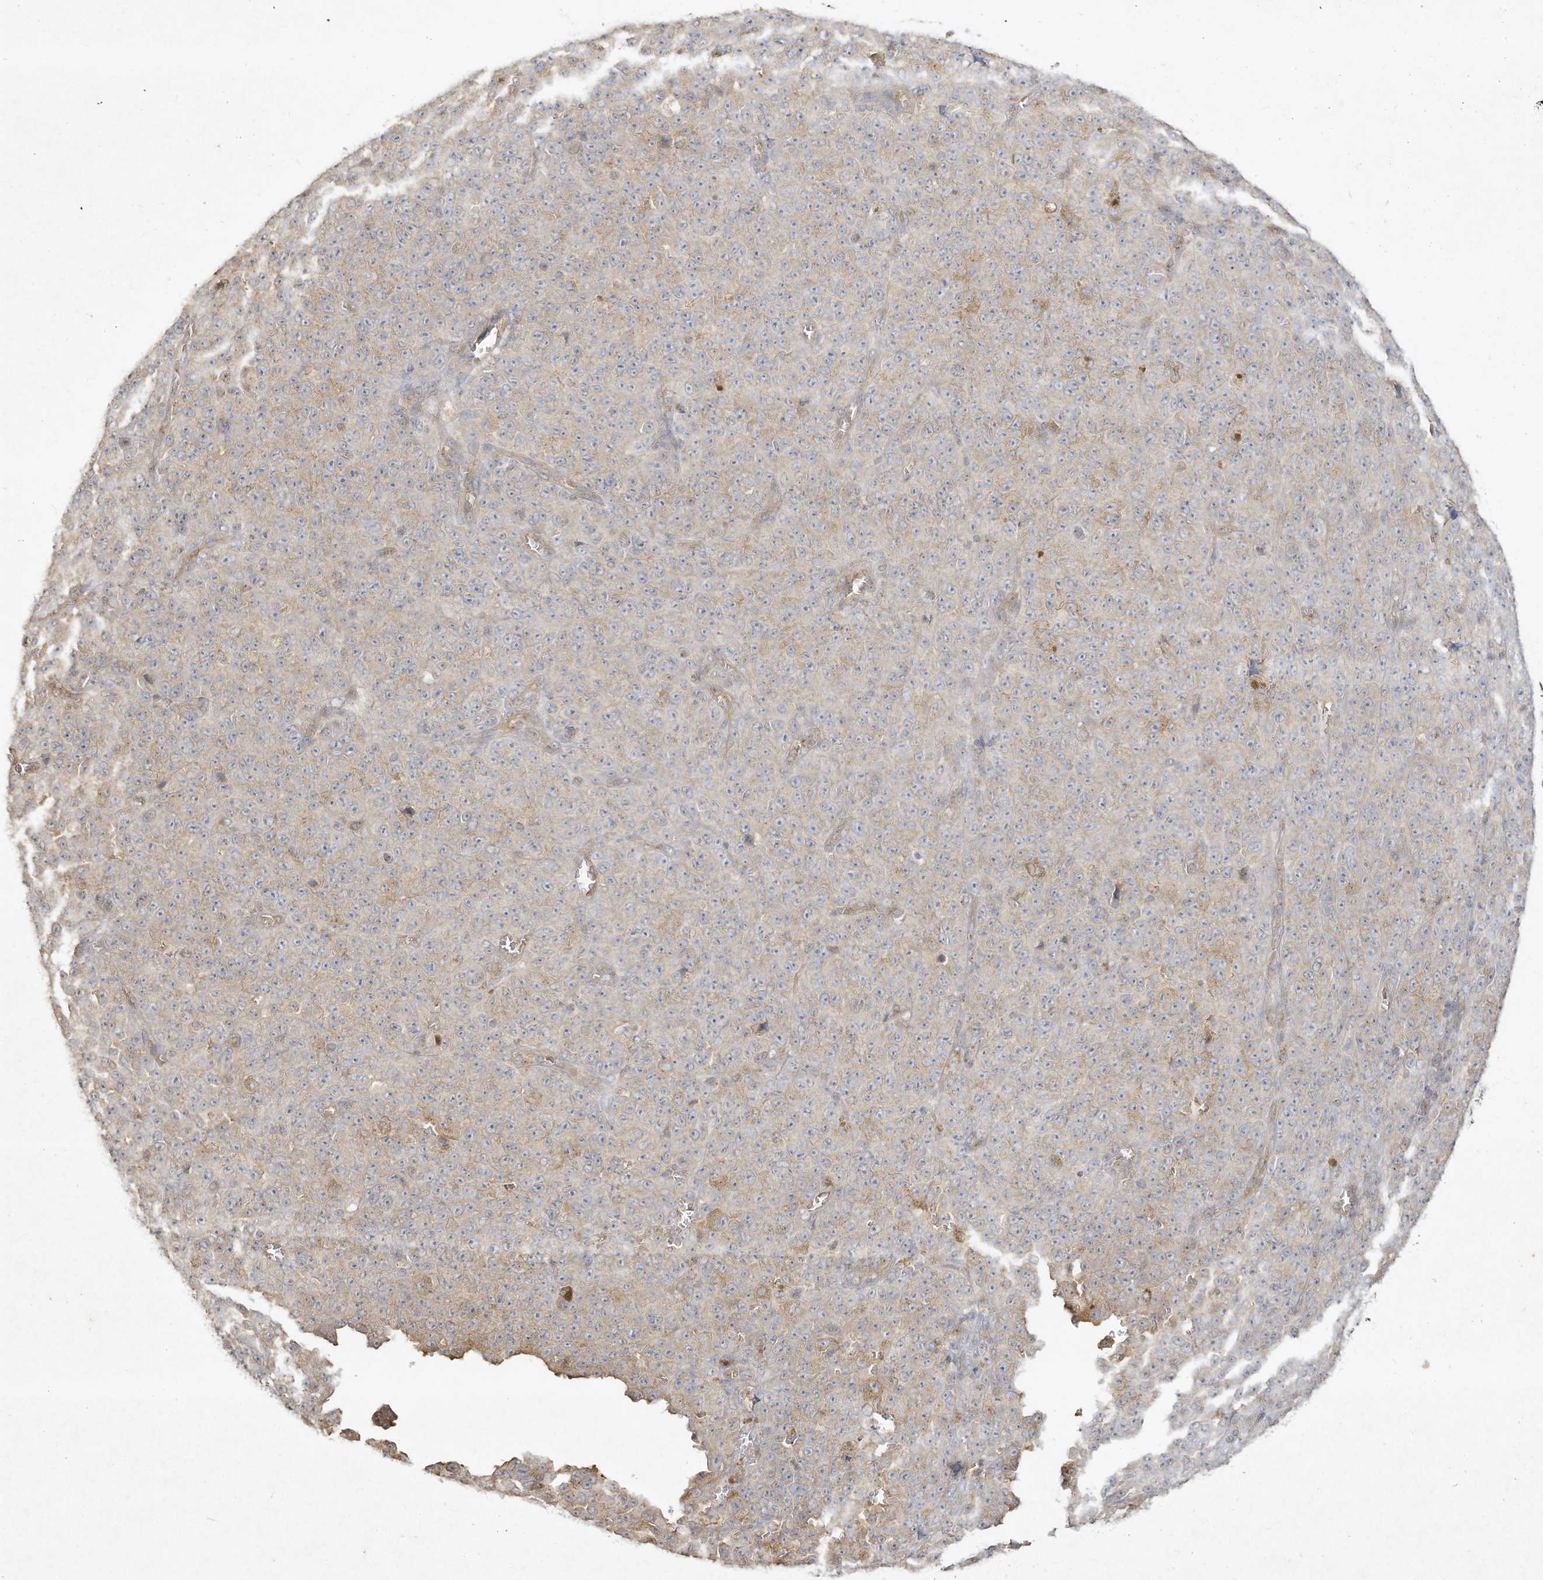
{"staining": {"intensity": "negative", "quantity": "none", "location": "none"}, "tissue": "melanoma", "cell_type": "Tumor cells", "image_type": "cancer", "snomed": [{"axis": "morphology", "description": "Malignant melanoma, NOS"}, {"axis": "topography", "description": "Skin"}], "caption": "This is an immunohistochemistry micrograph of malignant melanoma. There is no expression in tumor cells.", "gene": "DYNC1I2", "patient": {"sex": "female", "age": 82}}